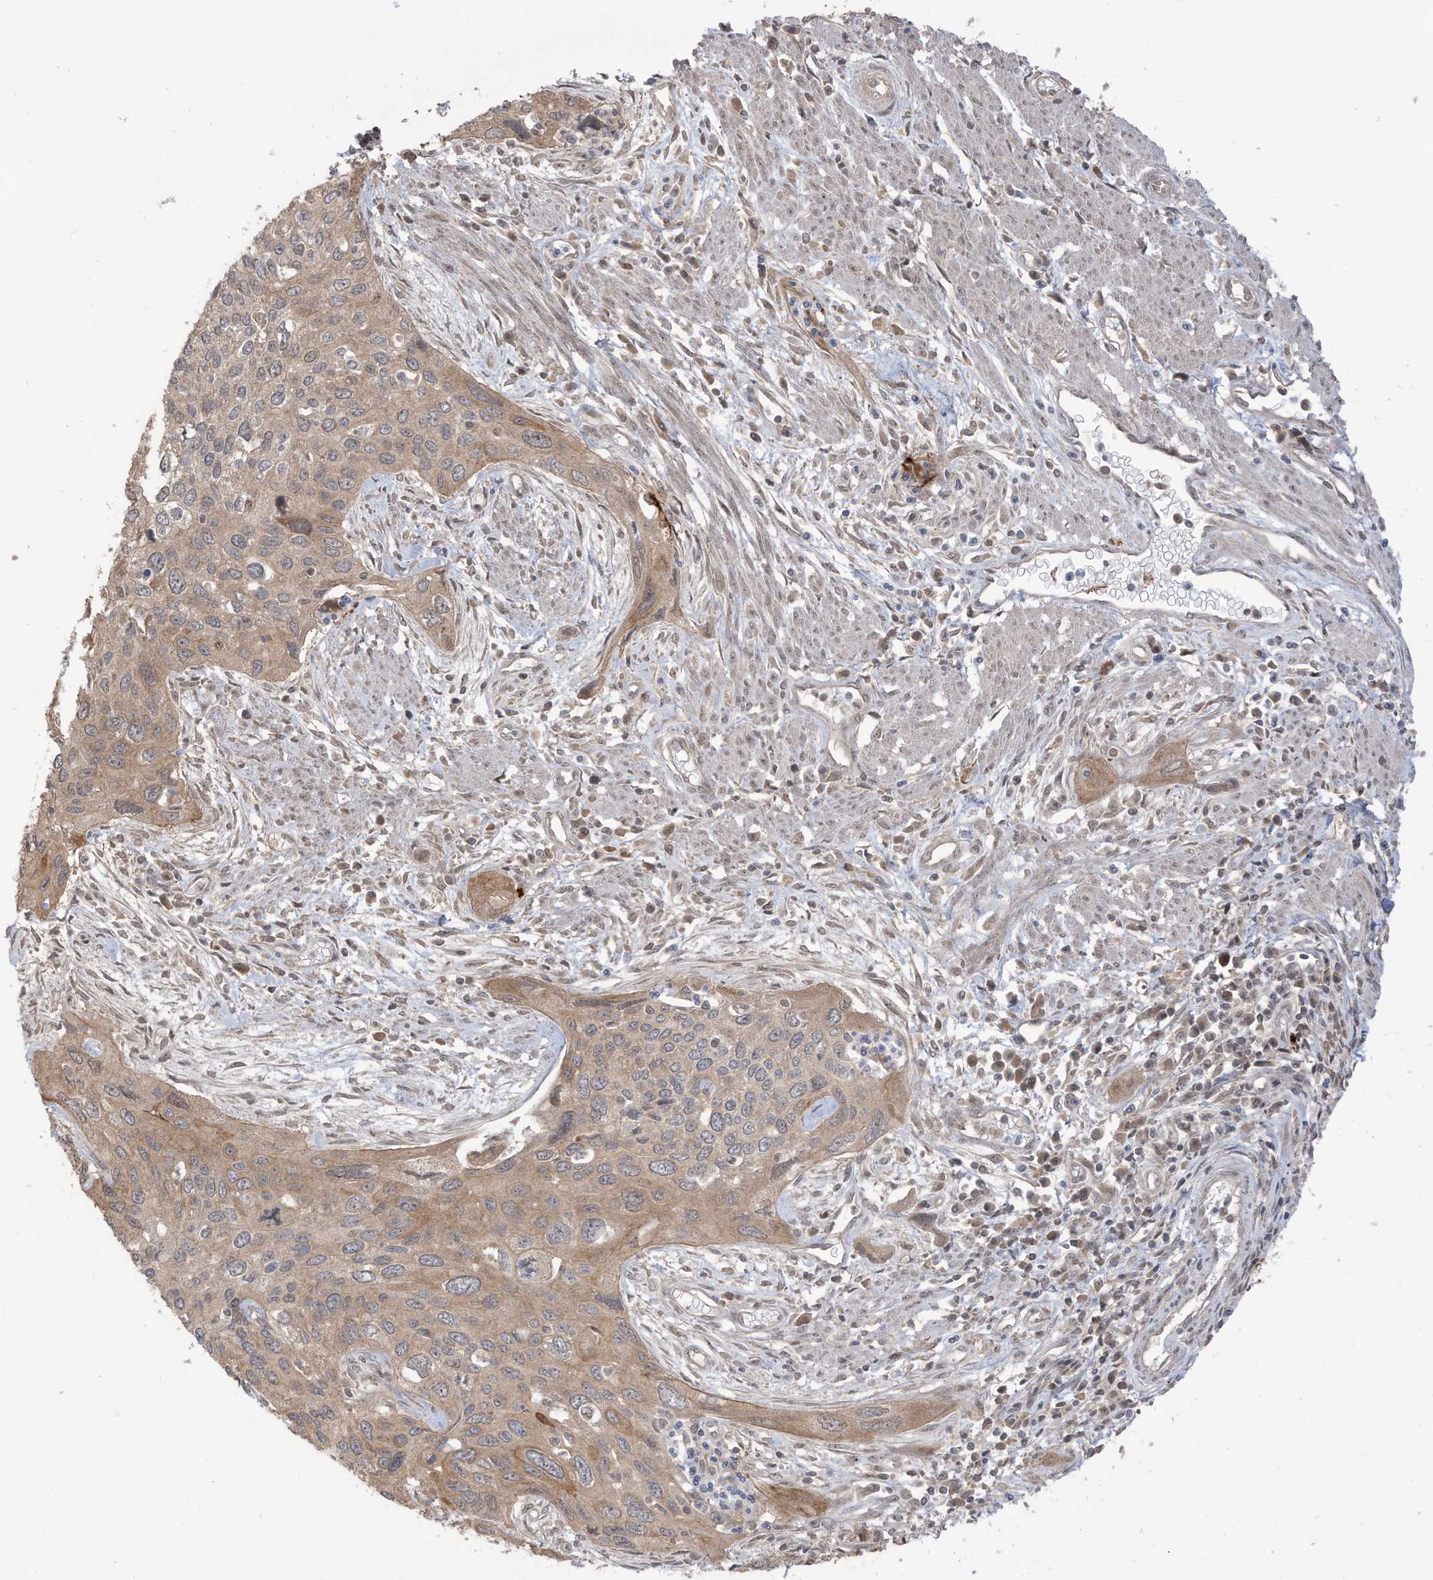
{"staining": {"intensity": "moderate", "quantity": ">75%", "location": "cytoplasmic/membranous"}, "tissue": "cervical cancer", "cell_type": "Tumor cells", "image_type": "cancer", "snomed": [{"axis": "morphology", "description": "Squamous cell carcinoma, NOS"}, {"axis": "topography", "description": "Cervix"}], "caption": "Cervical cancer stained with a brown dye reveals moderate cytoplasmic/membranous positive staining in about >75% of tumor cells.", "gene": "CARF", "patient": {"sex": "female", "age": 55}}